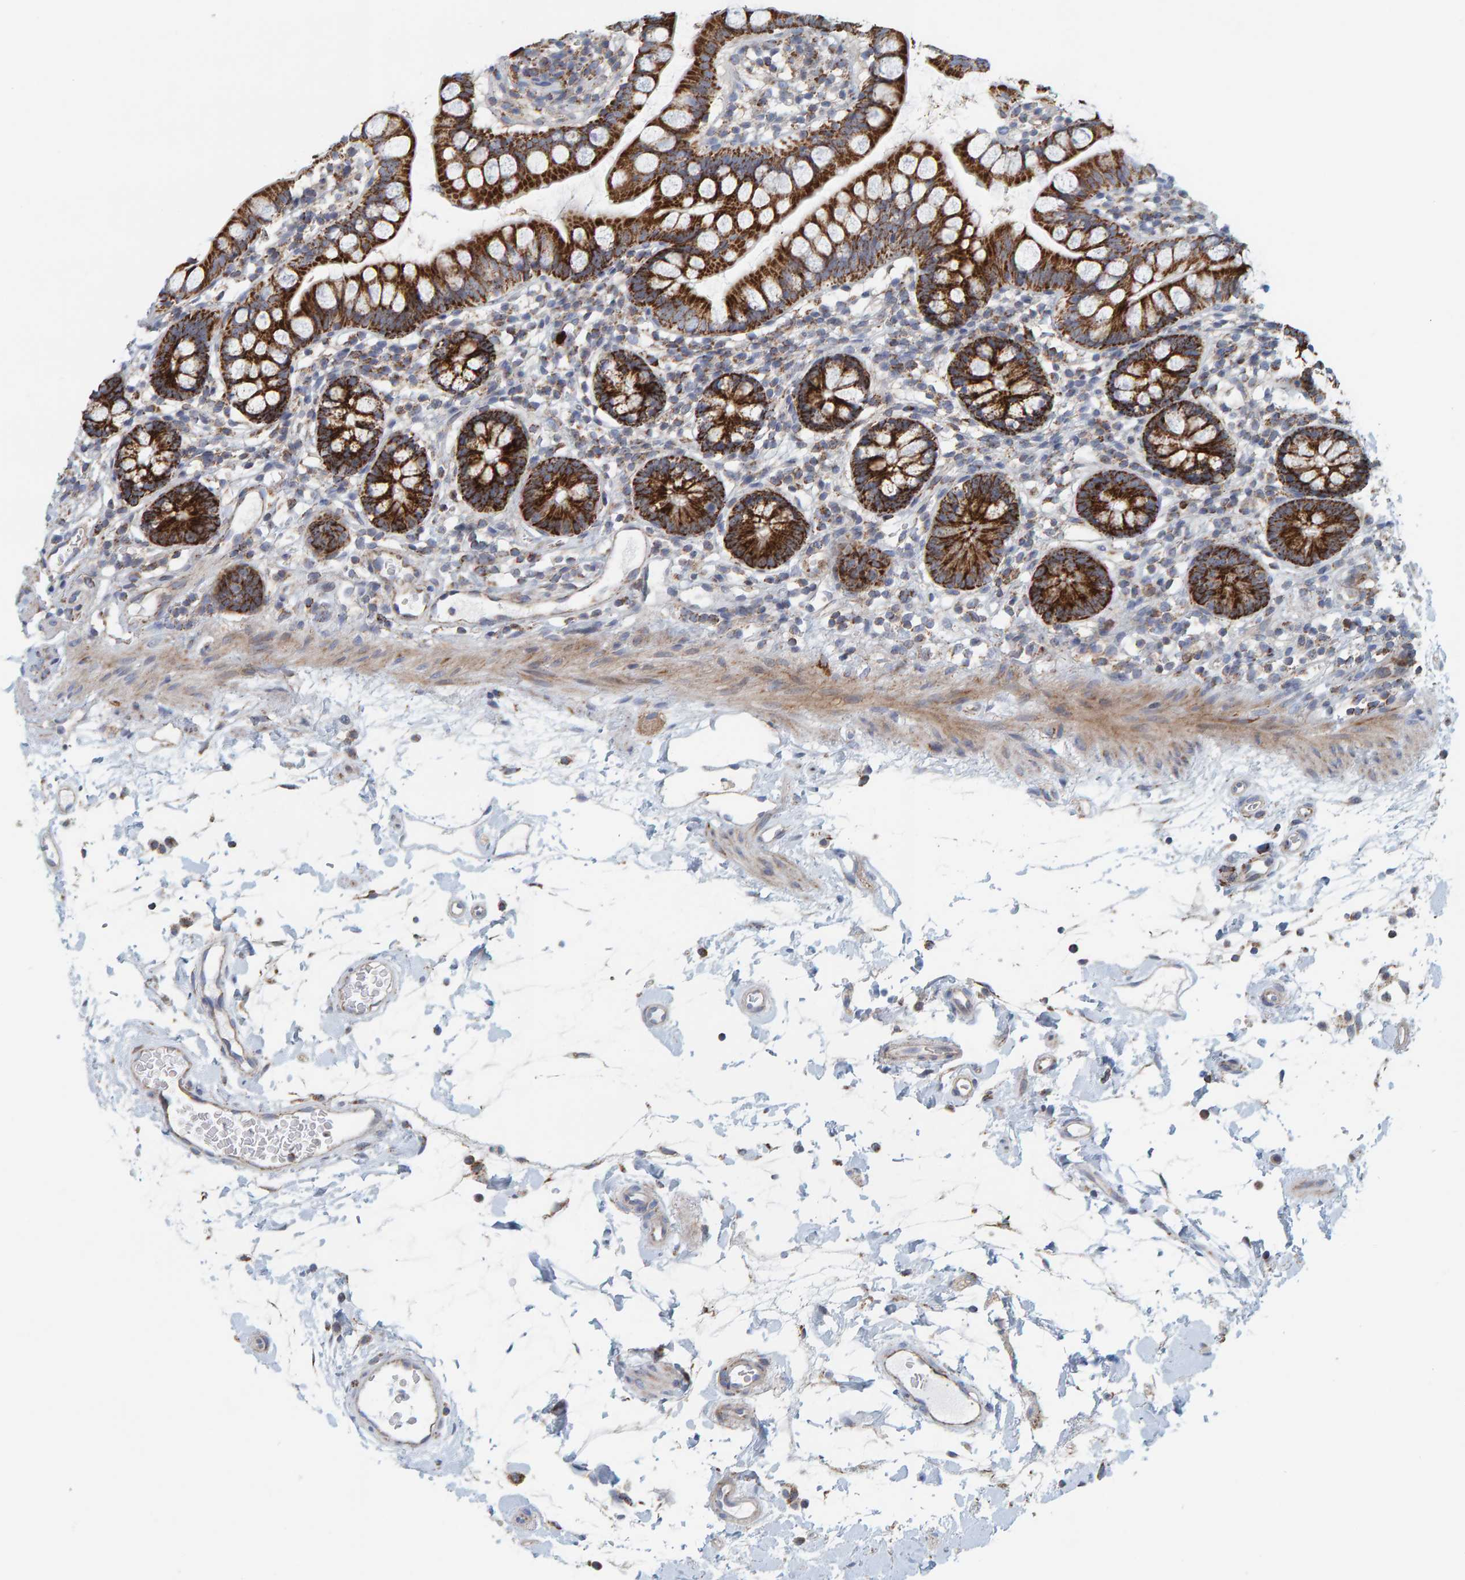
{"staining": {"intensity": "strong", "quantity": ">75%", "location": "cytoplasmic/membranous"}, "tissue": "small intestine", "cell_type": "Glandular cells", "image_type": "normal", "snomed": [{"axis": "morphology", "description": "Normal tissue, NOS"}, {"axis": "topography", "description": "Small intestine"}], "caption": "Protein expression analysis of normal human small intestine reveals strong cytoplasmic/membranous expression in approximately >75% of glandular cells. (DAB IHC with brightfield microscopy, high magnification).", "gene": "B9D1", "patient": {"sex": "female", "age": 84}}